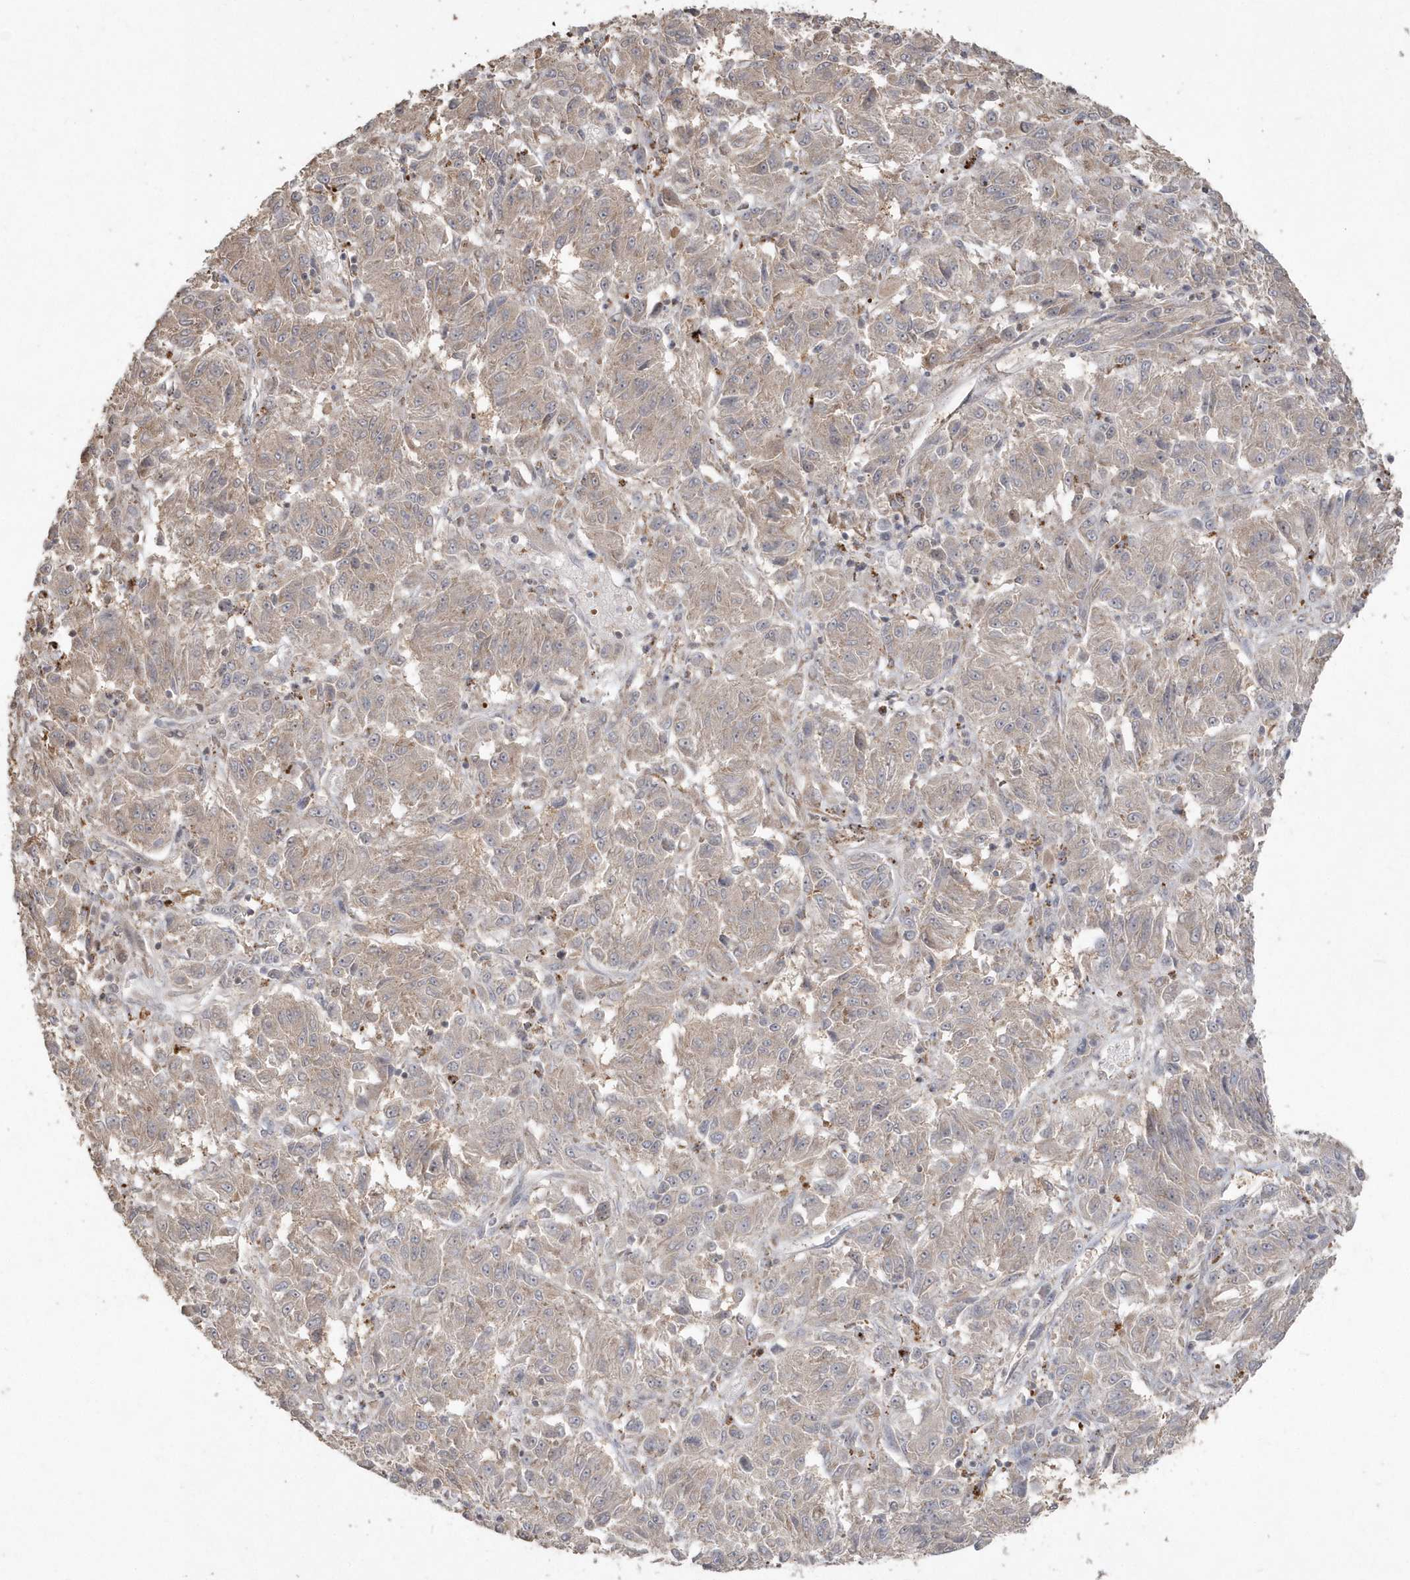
{"staining": {"intensity": "weak", "quantity": ">75%", "location": "cytoplasmic/membranous"}, "tissue": "melanoma", "cell_type": "Tumor cells", "image_type": "cancer", "snomed": [{"axis": "morphology", "description": "Malignant melanoma, Metastatic site"}, {"axis": "topography", "description": "Lung"}], "caption": "IHC (DAB (3,3'-diaminobenzidine)) staining of human melanoma reveals weak cytoplasmic/membranous protein staining in approximately >75% of tumor cells. The staining was performed using DAB, with brown indicating positive protein expression. Nuclei are stained blue with hematoxylin.", "gene": "GEMIN6", "patient": {"sex": "male", "age": 64}}